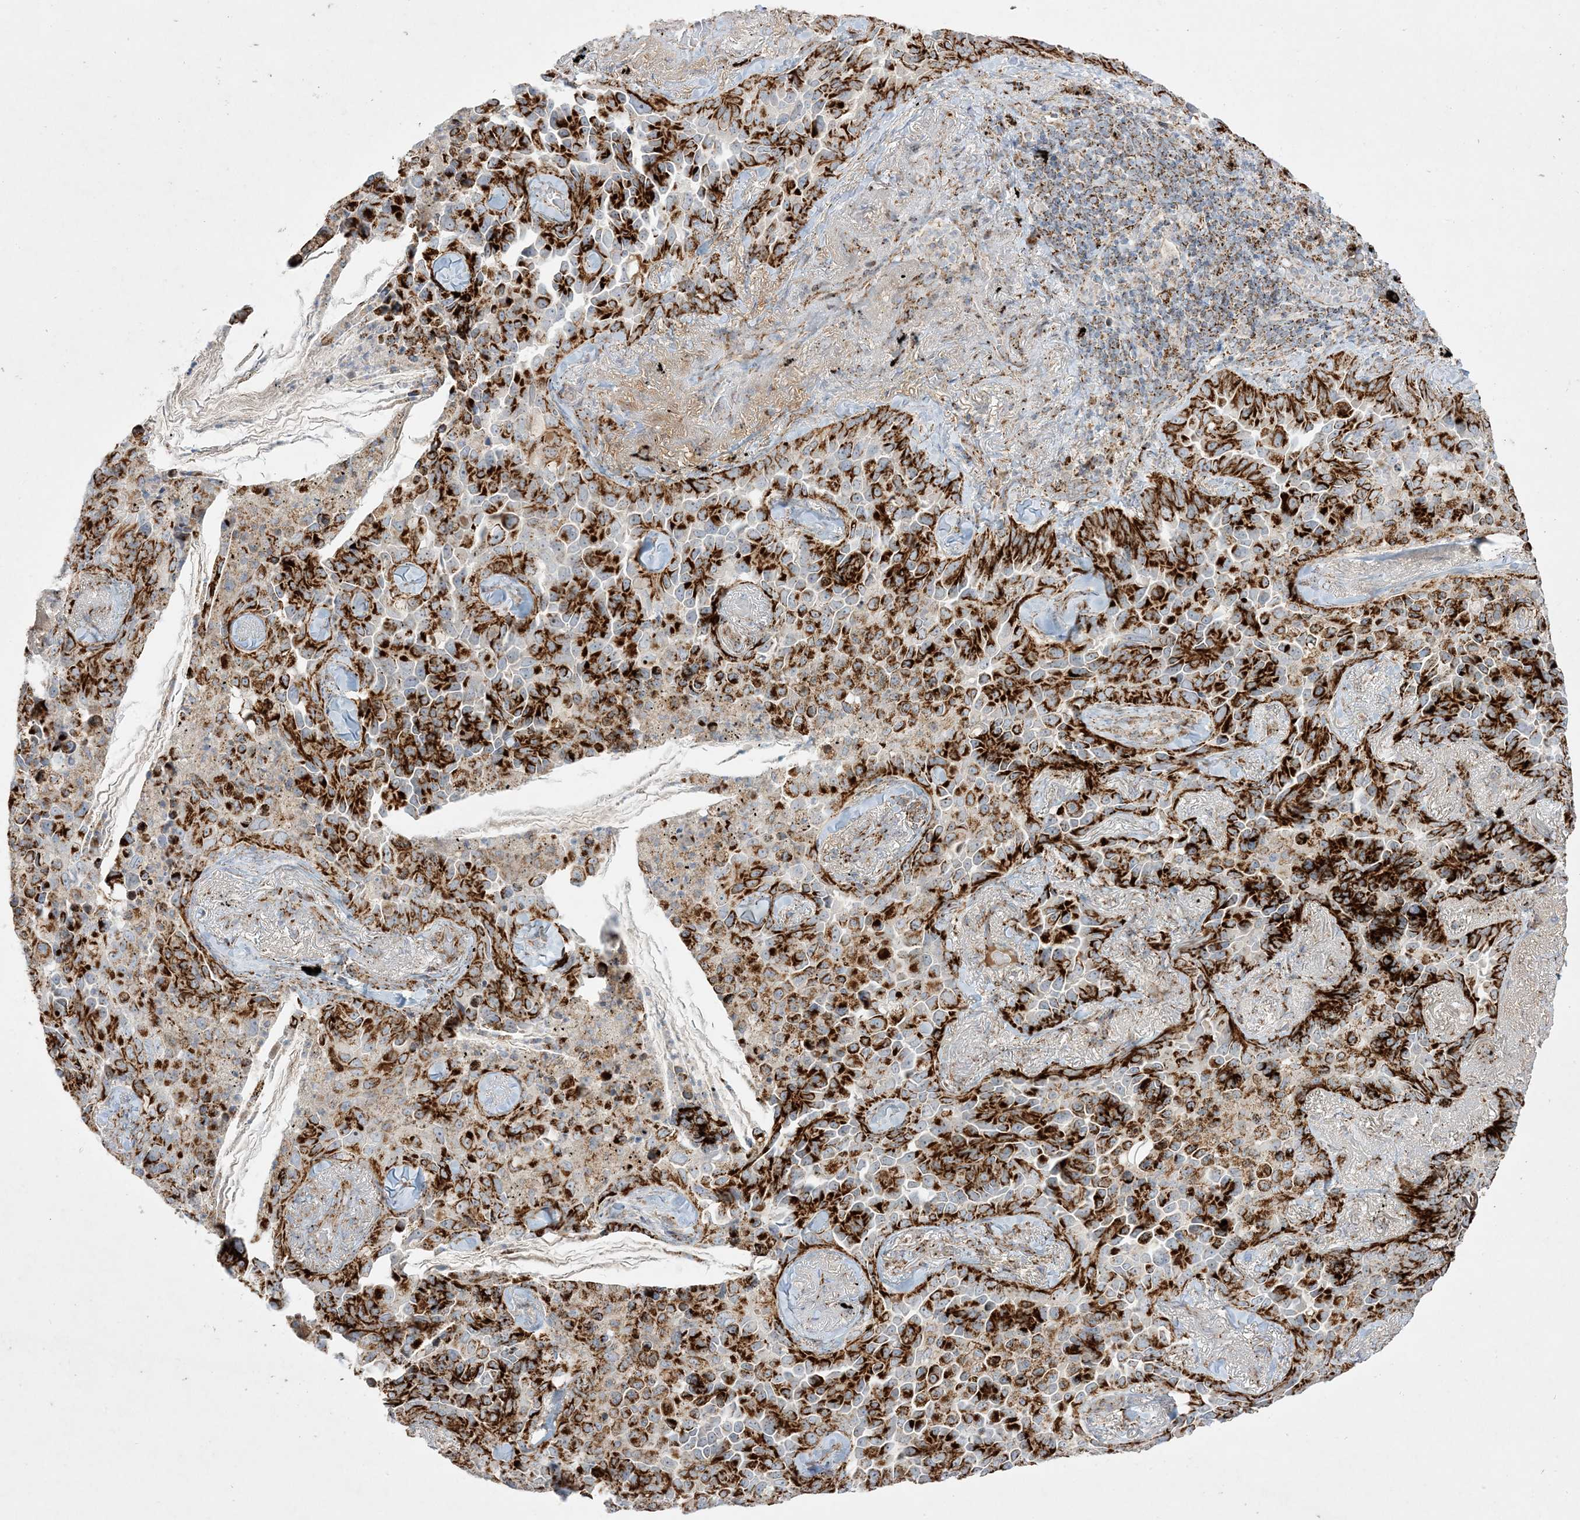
{"staining": {"intensity": "strong", "quantity": ">75%", "location": "cytoplasmic/membranous"}, "tissue": "lung cancer", "cell_type": "Tumor cells", "image_type": "cancer", "snomed": [{"axis": "morphology", "description": "Adenocarcinoma, NOS"}, {"axis": "topography", "description": "Lung"}], "caption": "Brown immunohistochemical staining in lung cancer demonstrates strong cytoplasmic/membranous expression in approximately >75% of tumor cells.", "gene": "NDUFAF3", "patient": {"sex": "female", "age": 67}}